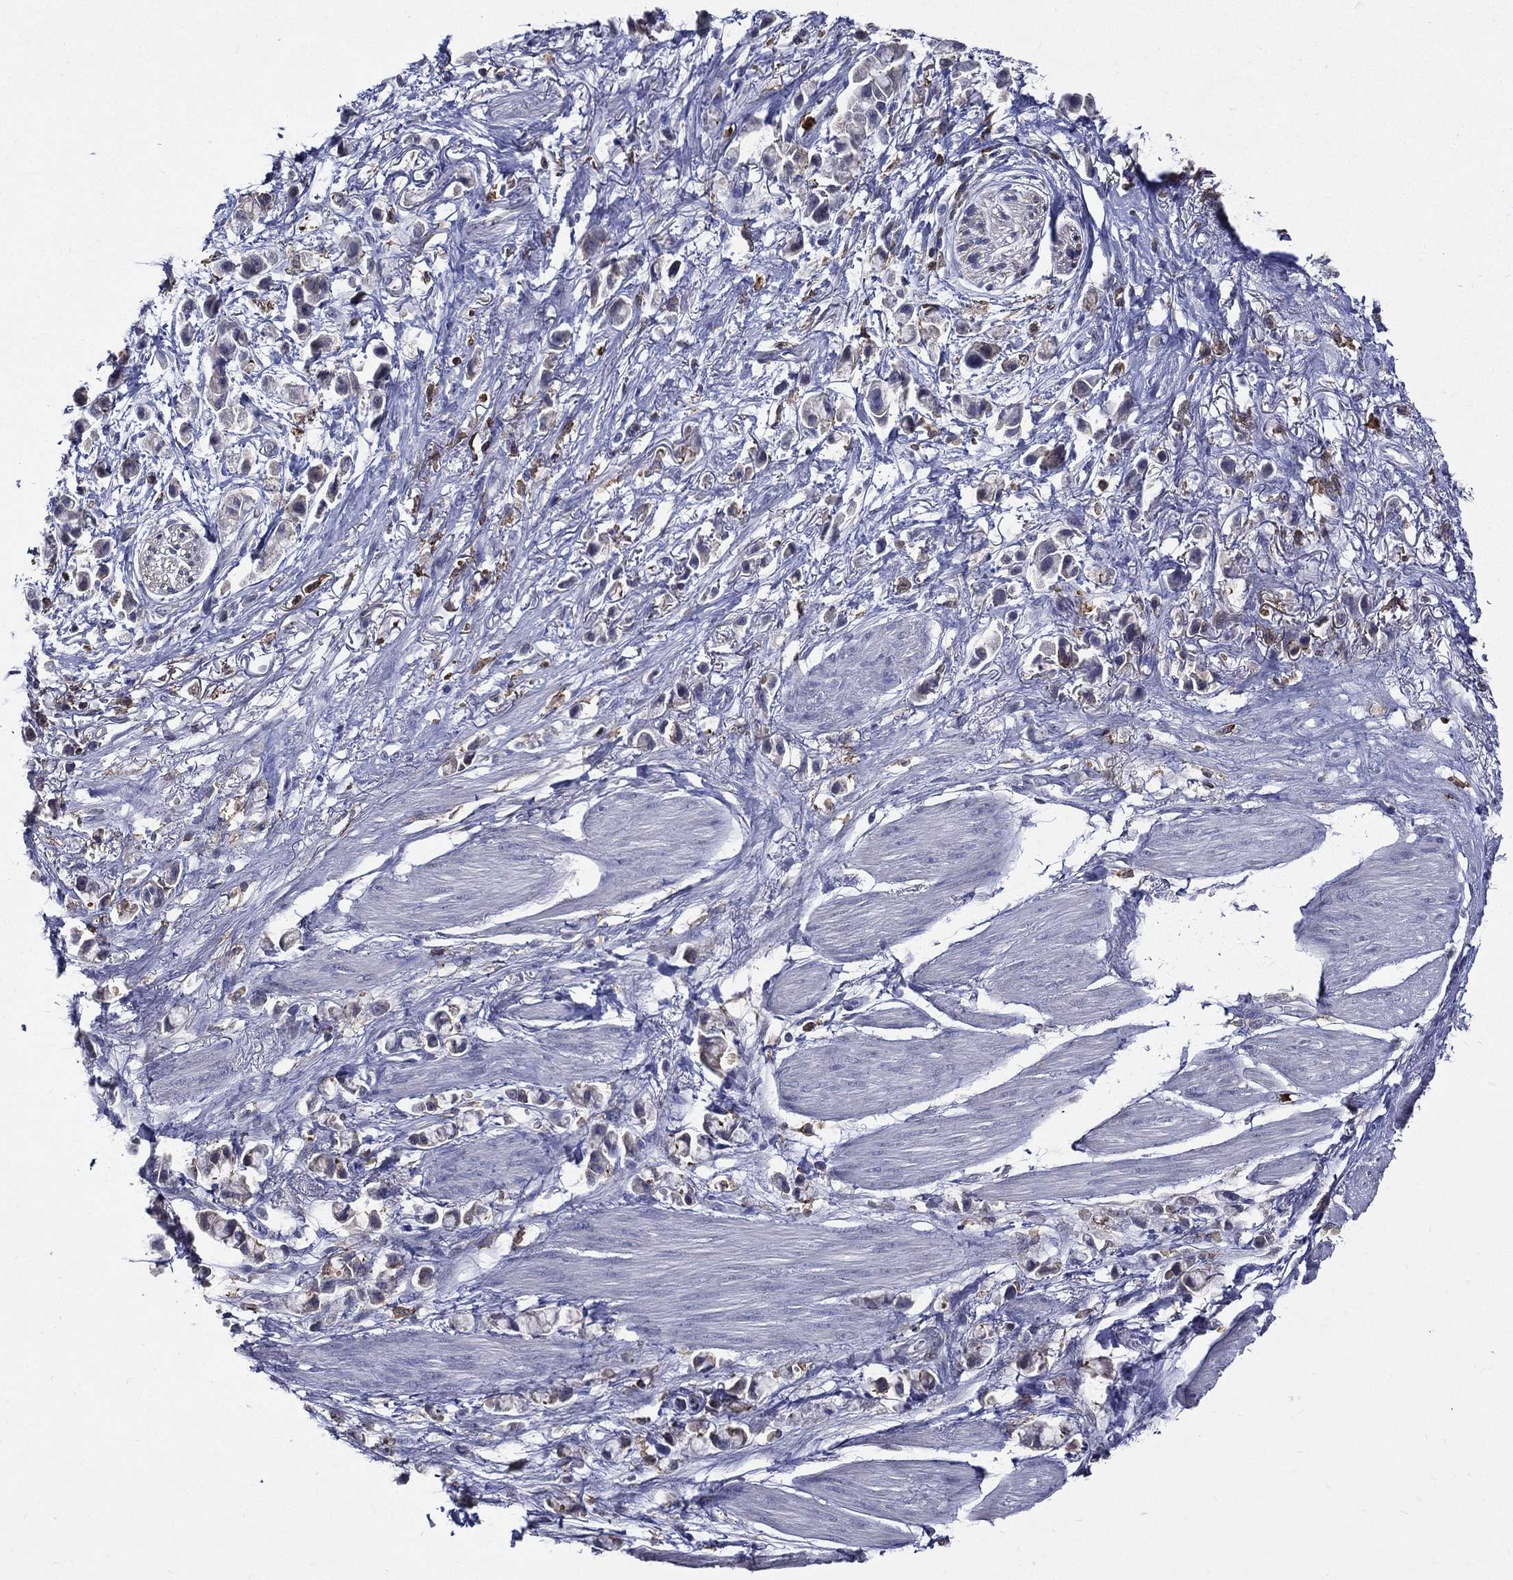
{"staining": {"intensity": "negative", "quantity": "none", "location": "none"}, "tissue": "stomach cancer", "cell_type": "Tumor cells", "image_type": "cancer", "snomed": [{"axis": "morphology", "description": "Adenocarcinoma, NOS"}, {"axis": "topography", "description": "Stomach"}], "caption": "There is no significant staining in tumor cells of stomach cancer (adenocarcinoma).", "gene": "GPR171", "patient": {"sex": "female", "age": 81}}